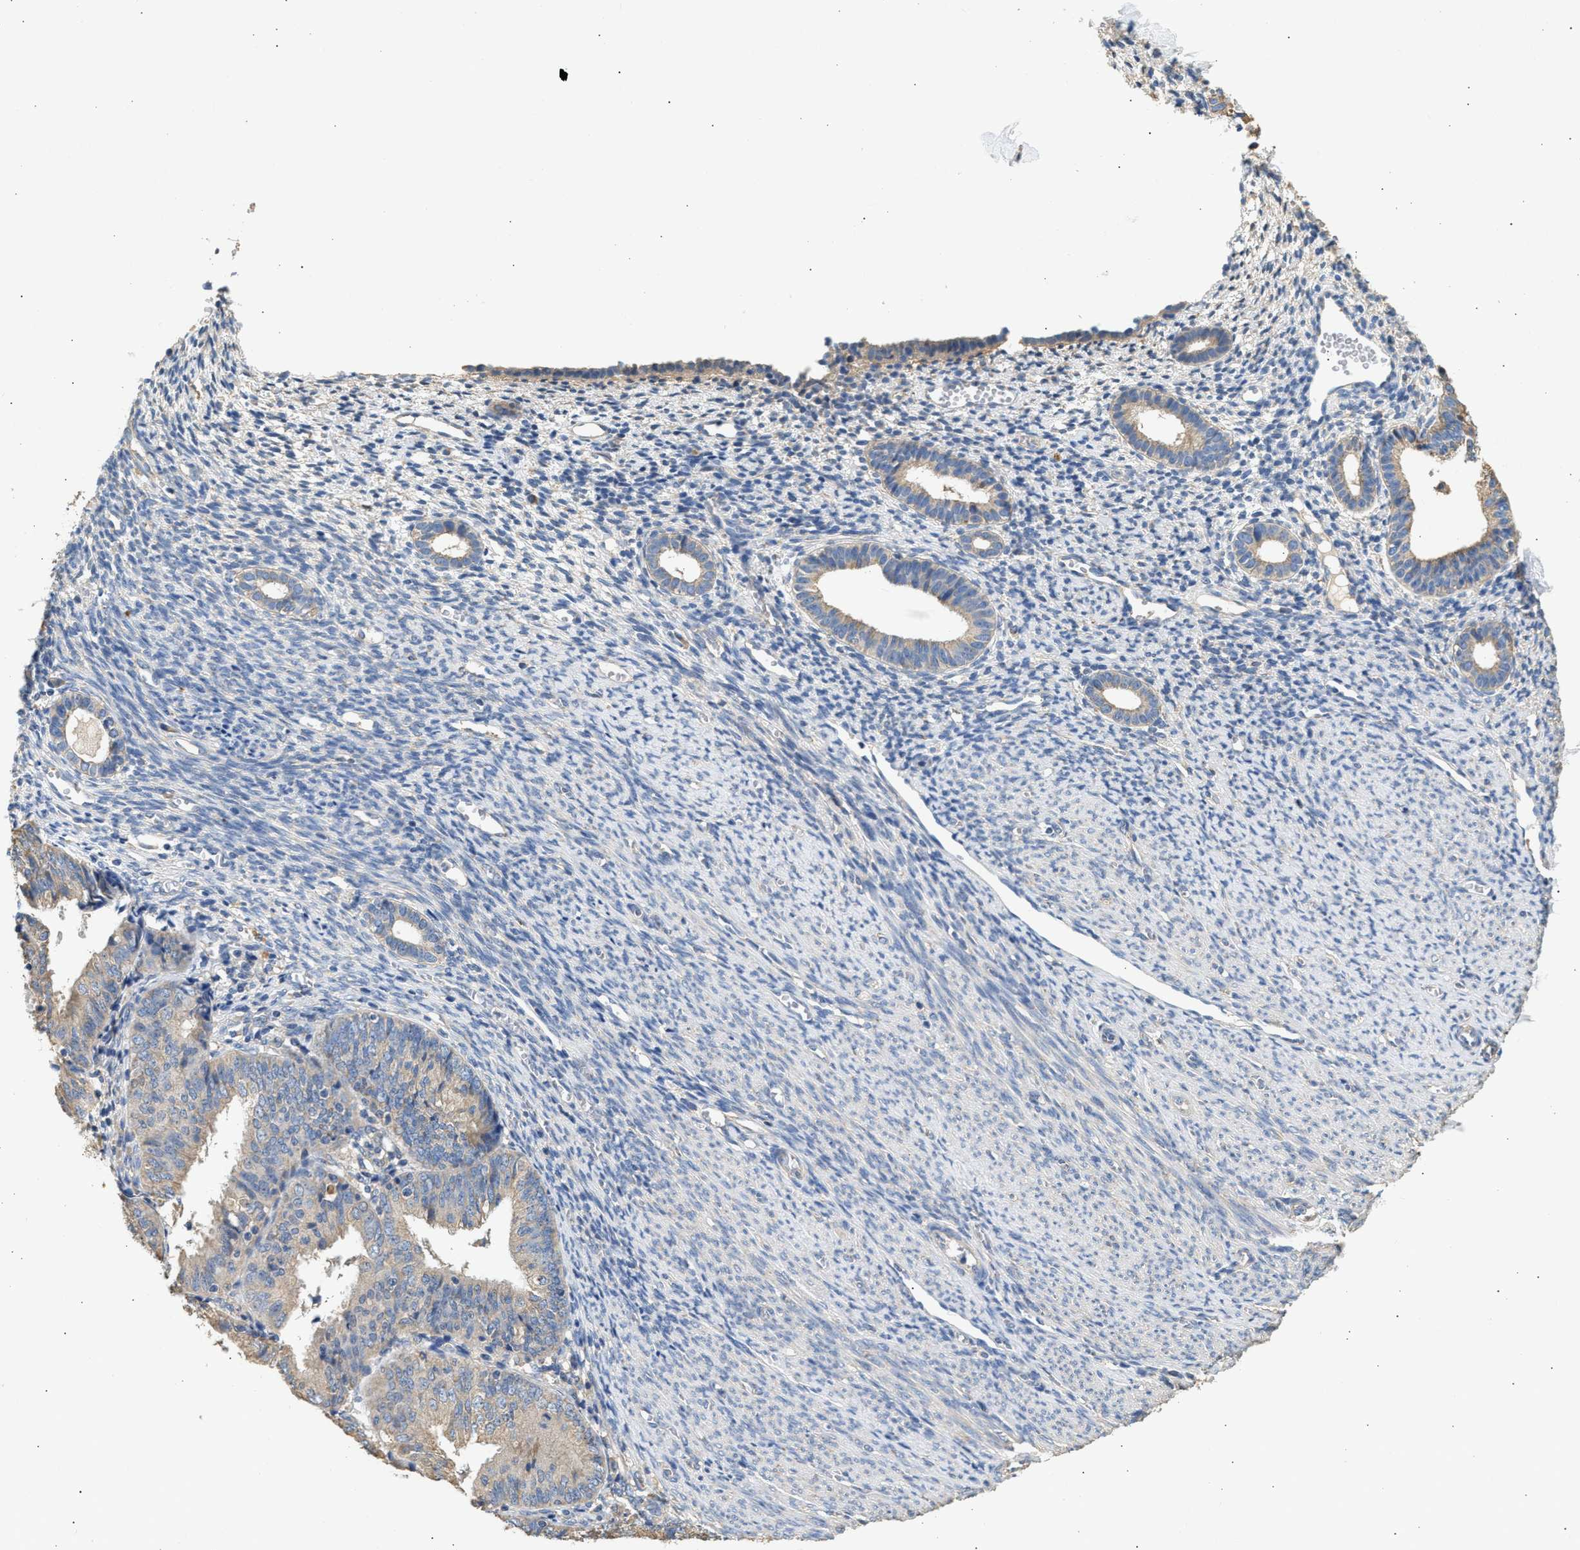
{"staining": {"intensity": "weak", "quantity": "<25%", "location": "cytoplasmic/membranous"}, "tissue": "endometrium", "cell_type": "Cells in endometrial stroma", "image_type": "normal", "snomed": [{"axis": "morphology", "description": "Normal tissue, NOS"}, {"axis": "morphology", "description": "Adenocarcinoma, NOS"}, {"axis": "topography", "description": "Endometrium"}], "caption": "Normal endometrium was stained to show a protein in brown. There is no significant staining in cells in endometrial stroma. The staining was performed using DAB (3,3'-diaminobenzidine) to visualize the protein expression in brown, while the nuclei were stained in blue with hematoxylin (Magnification: 20x).", "gene": "WDR31", "patient": {"sex": "female", "age": 57}}